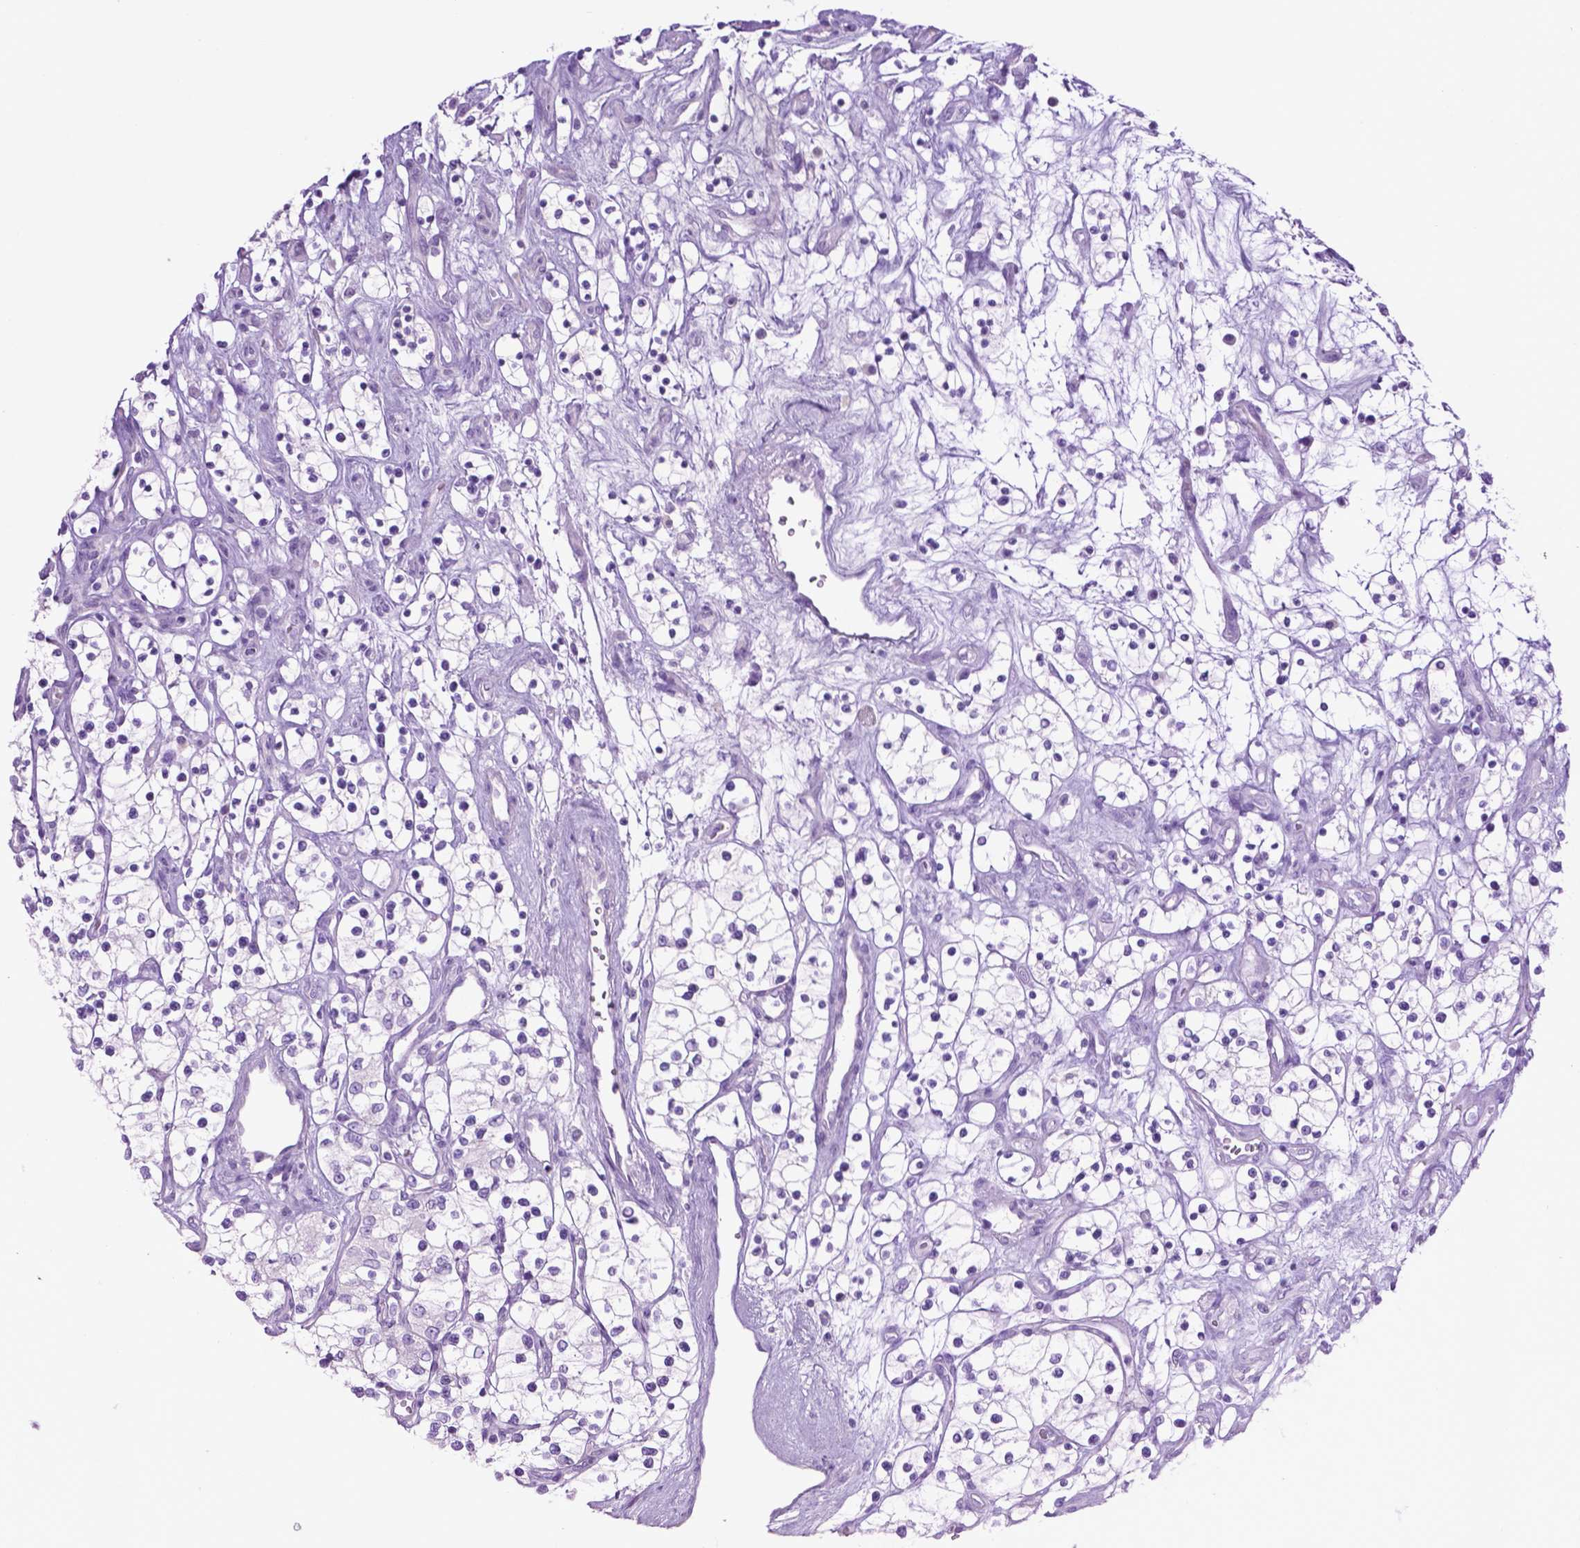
{"staining": {"intensity": "negative", "quantity": "none", "location": "none"}, "tissue": "renal cancer", "cell_type": "Tumor cells", "image_type": "cancer", "snomed": [{"axis": "morphology", "description": "Adenocarcinoma, NOS"}, {"axis": "topography", "description": "Kidney"}], "caption": "Renal cancer was stained to show a protein in brown. There is no significant positivity in tumor cells. The staining is performed using DAB (3,3'-diaminobenzidine) brown chromogen with nuclei counter-stained in using hematoxylin.", "gene": "LELP1", "patient": {"sex": "female", "age": 69}}